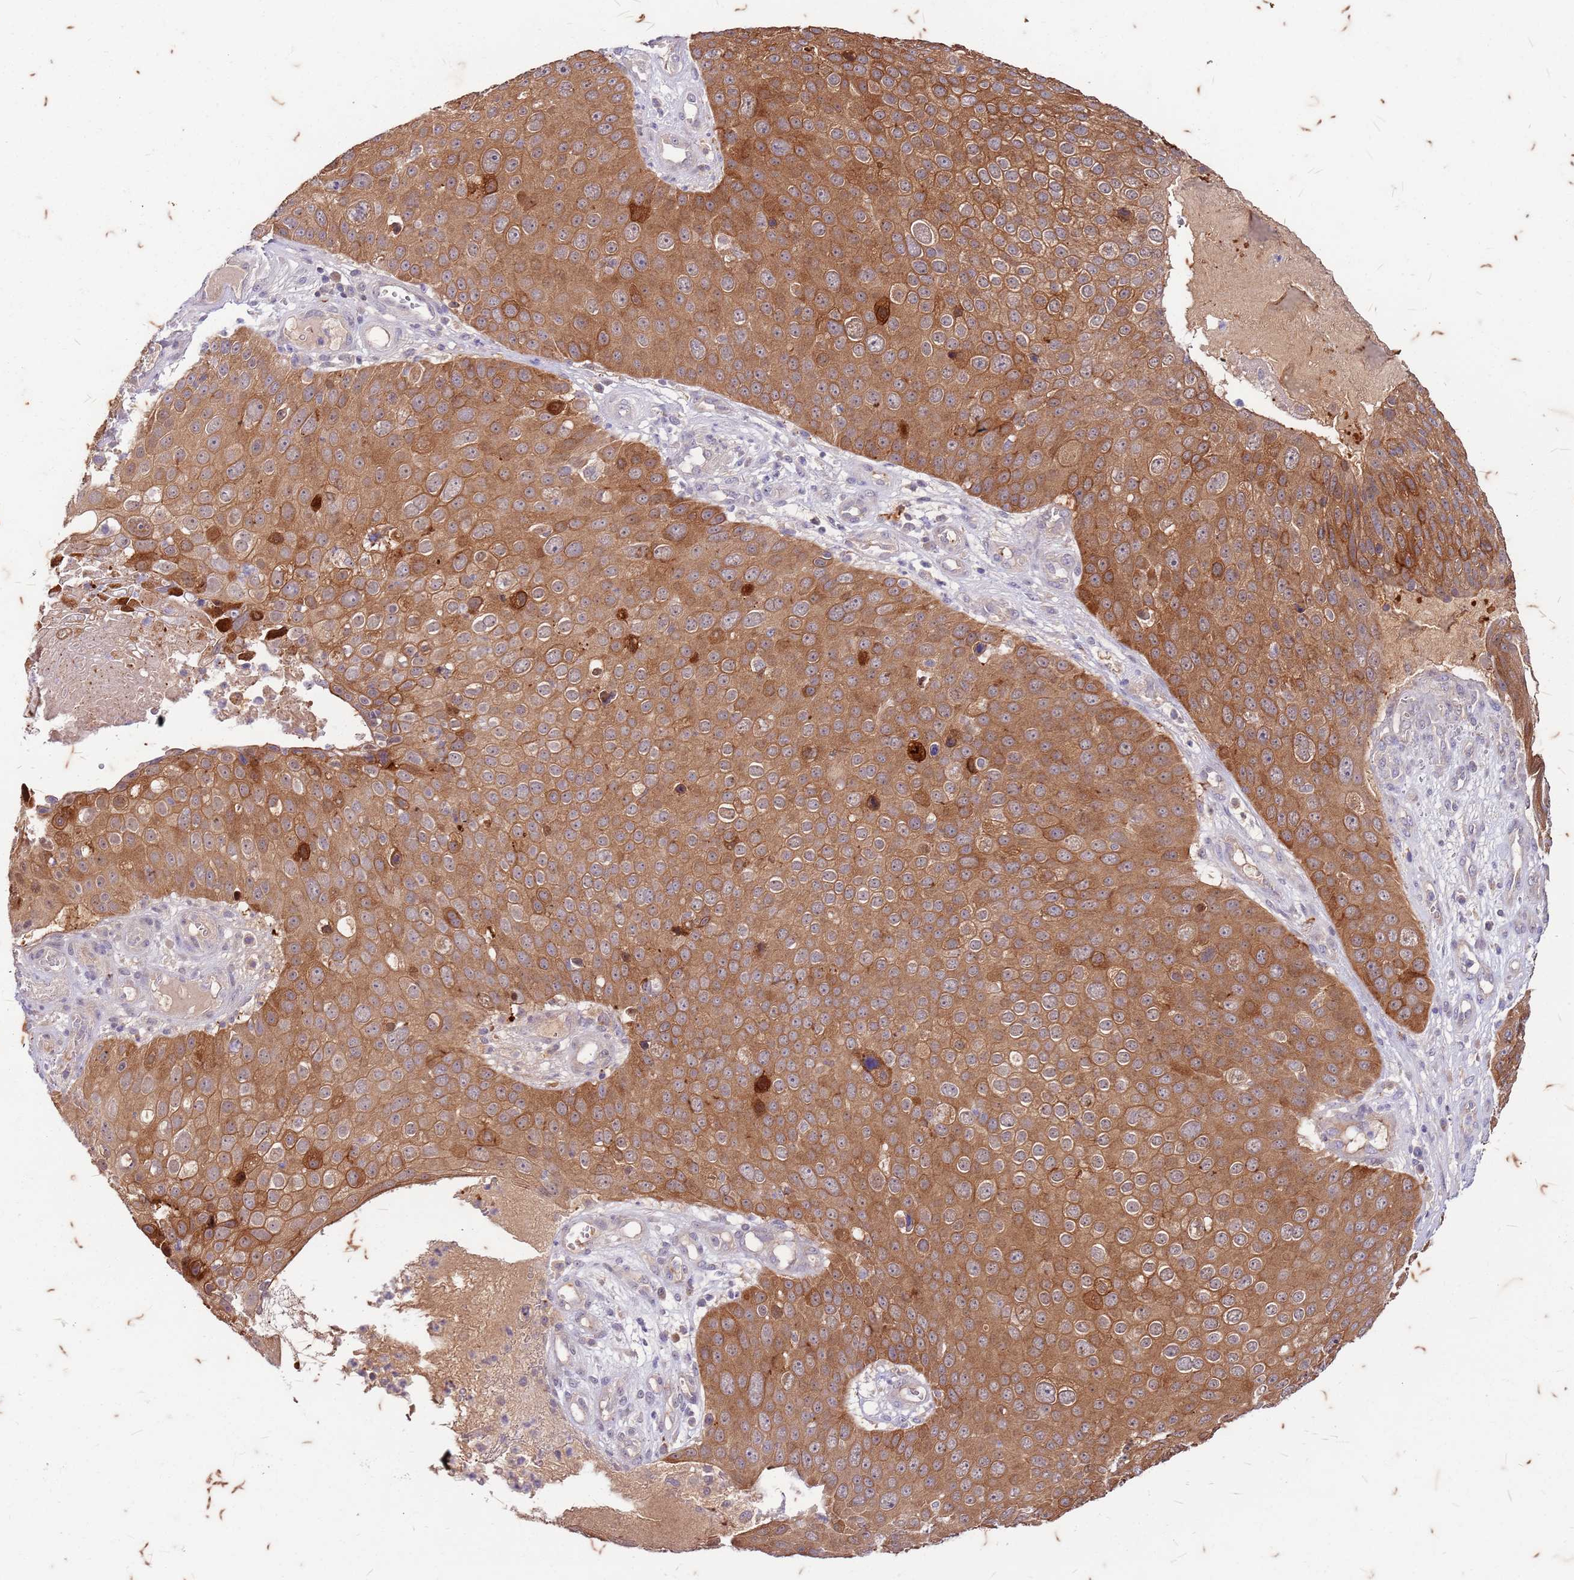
{"staining": {"intensity": "moderate", "quantity": ">75%", "location": "cytoplasmic/membranous"}, "tissue": "skin cancer", "cell_type": "Tumor cells", "image_type": "cancer", "snomed": [{"axis": "morphology", "description": "Squamous cell carcinoma, NOS"}, {"axis": "topography", "description": "Skin"}], "caption": "This is a micrograph of immunohistochemistry (IHC) staining of skin squamous cell carcinoma, which shows moderate positivity in the cytoplasmic/membranous of tumor cells.", "gene": "RAPGEF3", "patient": {"sex": "male", "age": 71}}